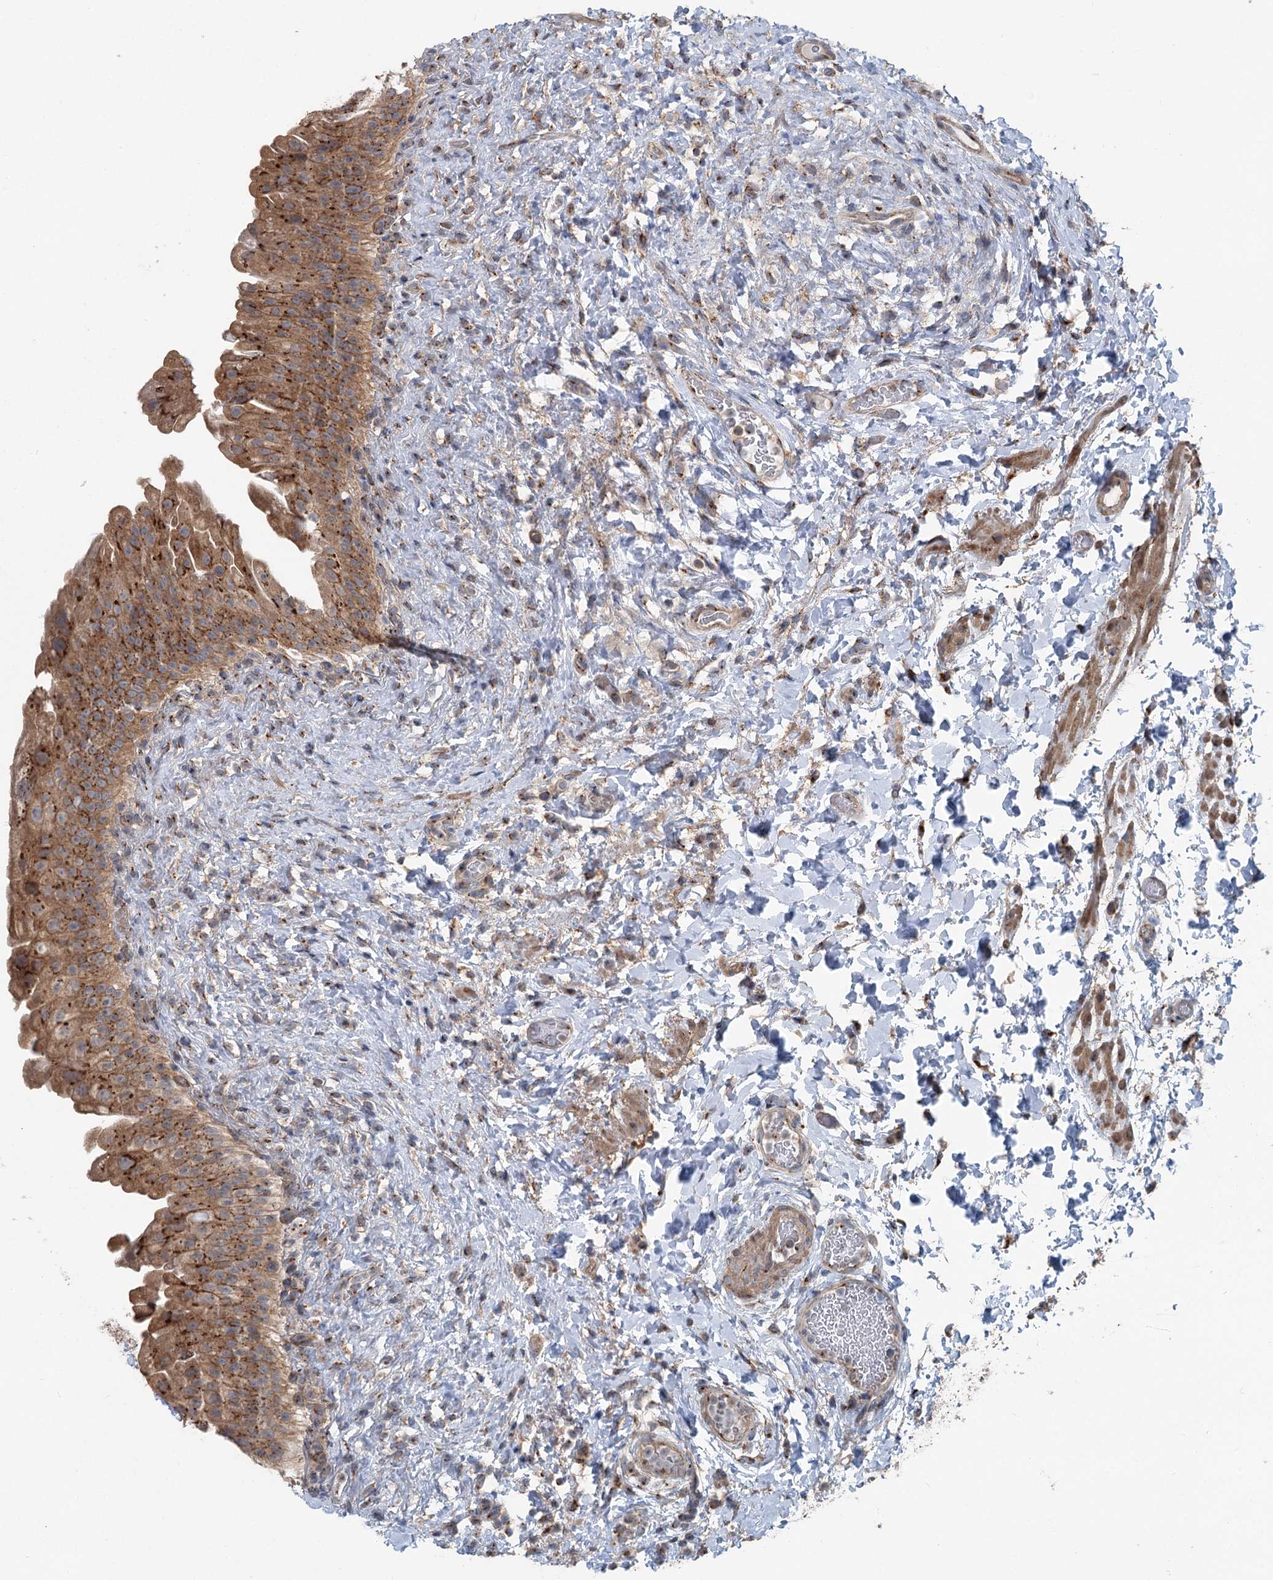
{"staining": {"intensity": "moderate", "quantity": ">75%", "location": "cytoplasmic/membranous"}, "tissue": "urinary bladder", "cell_type": "Urothelial cells", "image_type": "normal", "snomed": [{"axis": "morphology", "description": "Normal tissue, NOS"}, {"axis": "topography", "description": "Urinary bladder"}], "caption": "Benign urinary bladder demonstrates moderate cytoplasmic/membranous positivity in approximately >75% of urothelial cells, visualized by immunohistochemistry. The protein of interest is shown in brown color, while the nuclei are stained blue.", "gene": "ITIH5", "patient": {"sex": "female", "age": 27}}